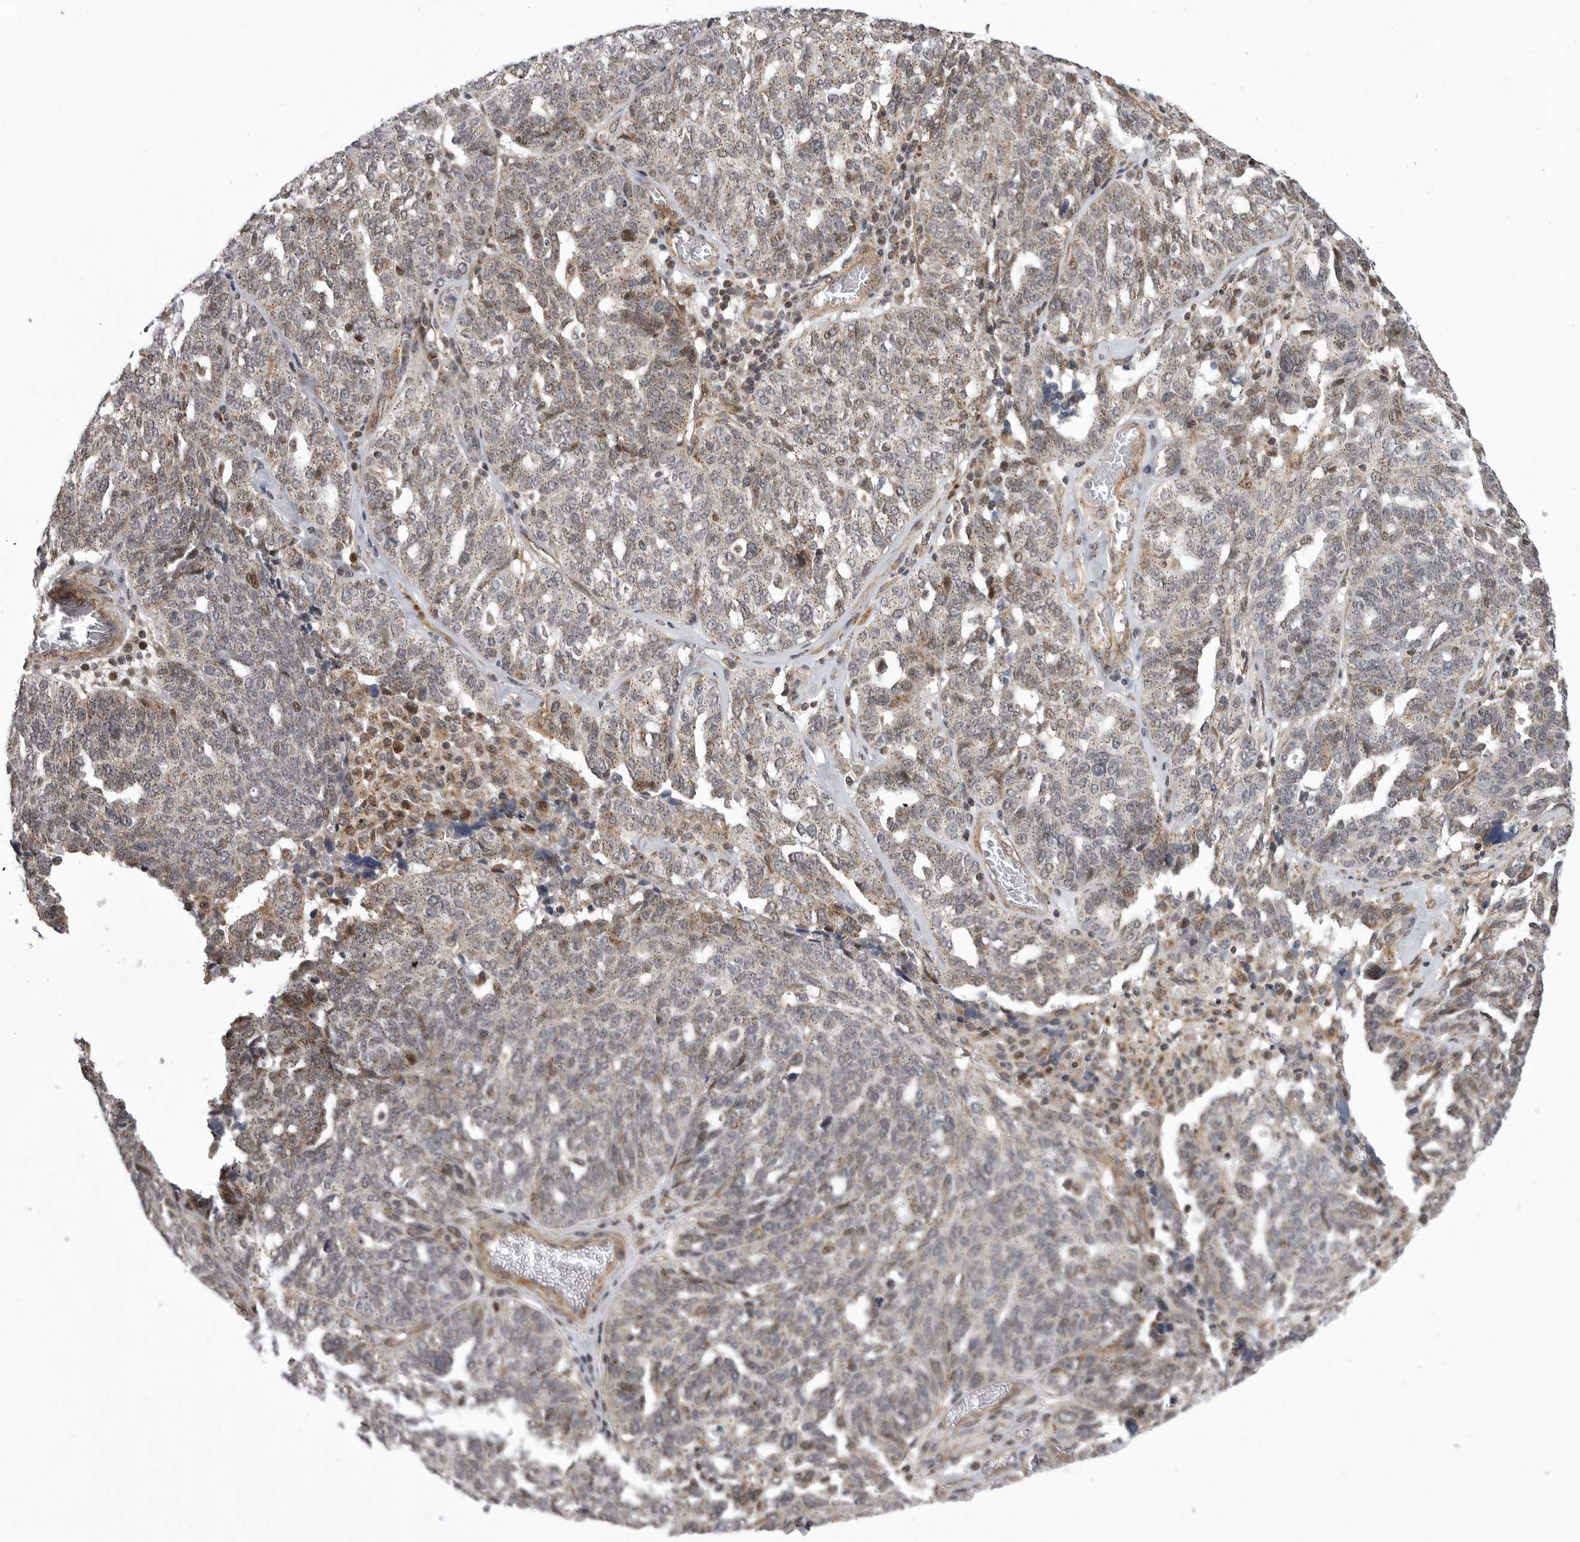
{"staining": {"intensity": "weak", "quantity": "25%-75%", "location": "cytoplasmic/membranous"}, "tissue": "ovarian cancer", "cell_type": "Tumor cells", "image_type": "cancer", "snomed": [{"axis": "morphology", "description": "Cystadenocarcinoma, serous, NOS"}, {"axis": "topography", "description": "Ovary"}], "caption": "Immunohistochemical staining of human serous cystadenocarcinoma (ovarian) demonstrates low levels of weak cytoplasmic/membranous staining in approximately 25%-75% of tumor cells.", "gene": "TMPRSS11F", "patient": {"sex": "female", "age": 59}}